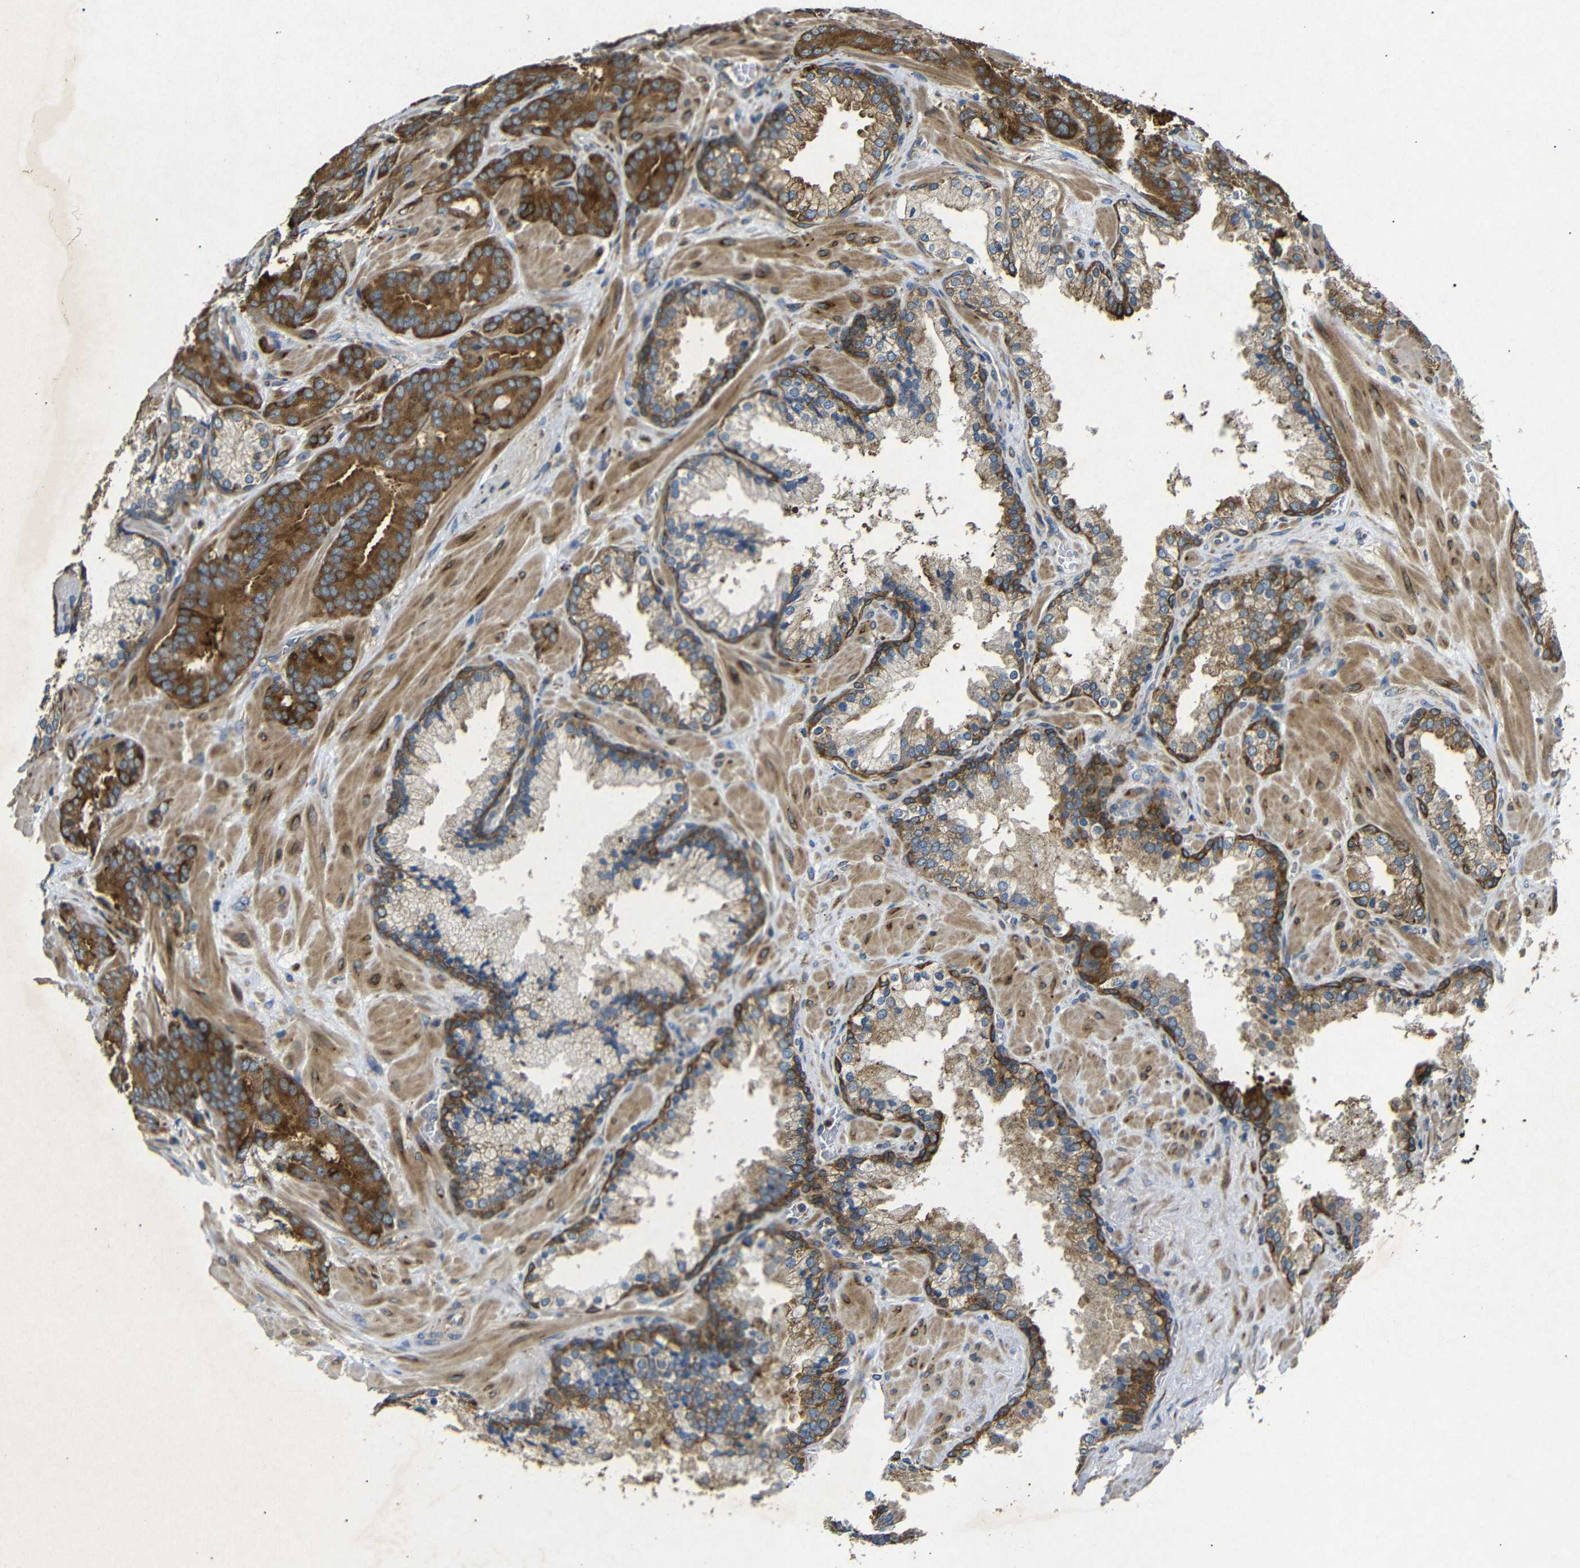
{"staining": {"intensity": "strong", "quantity": ">75%", "location": "cytoplasmic/membranous"}, "tissue": "prostate cancer", "cell_type": "Tumor cells", "image_type": "cancer", "snomed": [{"axis": "morphology", "description": "Adenocarcinoma, Low grade"}, {"axis": "topography", "description": "Prostate"}], "caption": "Protein analysis of prostate adenocarcinoma (low-grade) tissue demonstrates strong cytoplasmic/membranous positivity in approximately >75% of tumor cells. (DAB (3,3'-diaminobenzidine) IHC with brightfield microscopy, high magnification).", "gene": "BTF3", "patient": {"sex": "male", "age": 63}}